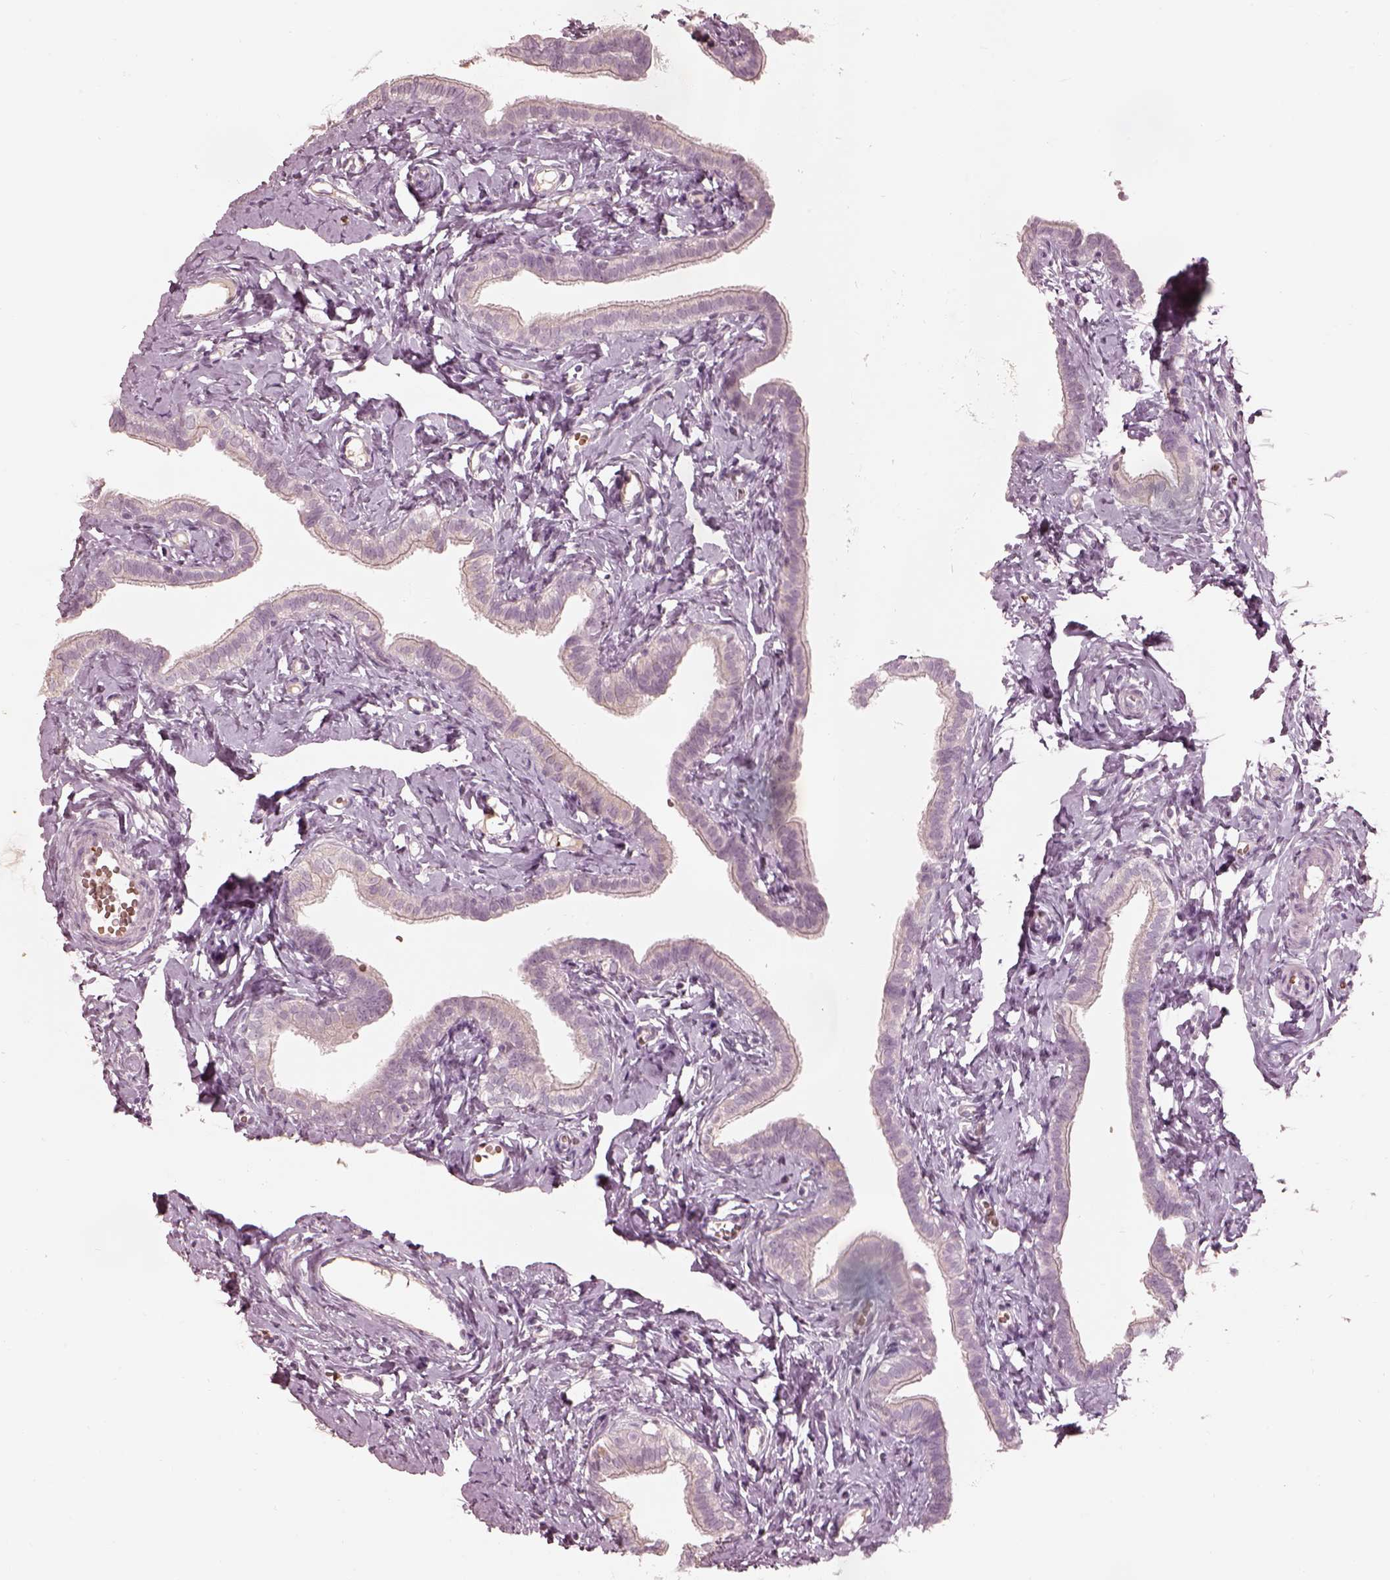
{"staining": {"intensity": "negative", "quantity": "none", "location": "none"}, "tissue": "fallopian tube", "cell_type": "Glandular cells", "image_type": "normal", "snomed": [{"axis": "morphology", "description": "Normal tissue, NOS"}, {"axis": "topography", "description": "Fallopian tube"}], "caption": "This is a micrograph of immunohistochemistry staining of benign fallopian tube, which shows no staining in glandular cells. (Immunohistochemistry (ihc), brightfield microscopy, high magnification).", "gene": "ANKLE1", "patient": {"sex": "female", "age": 41}}